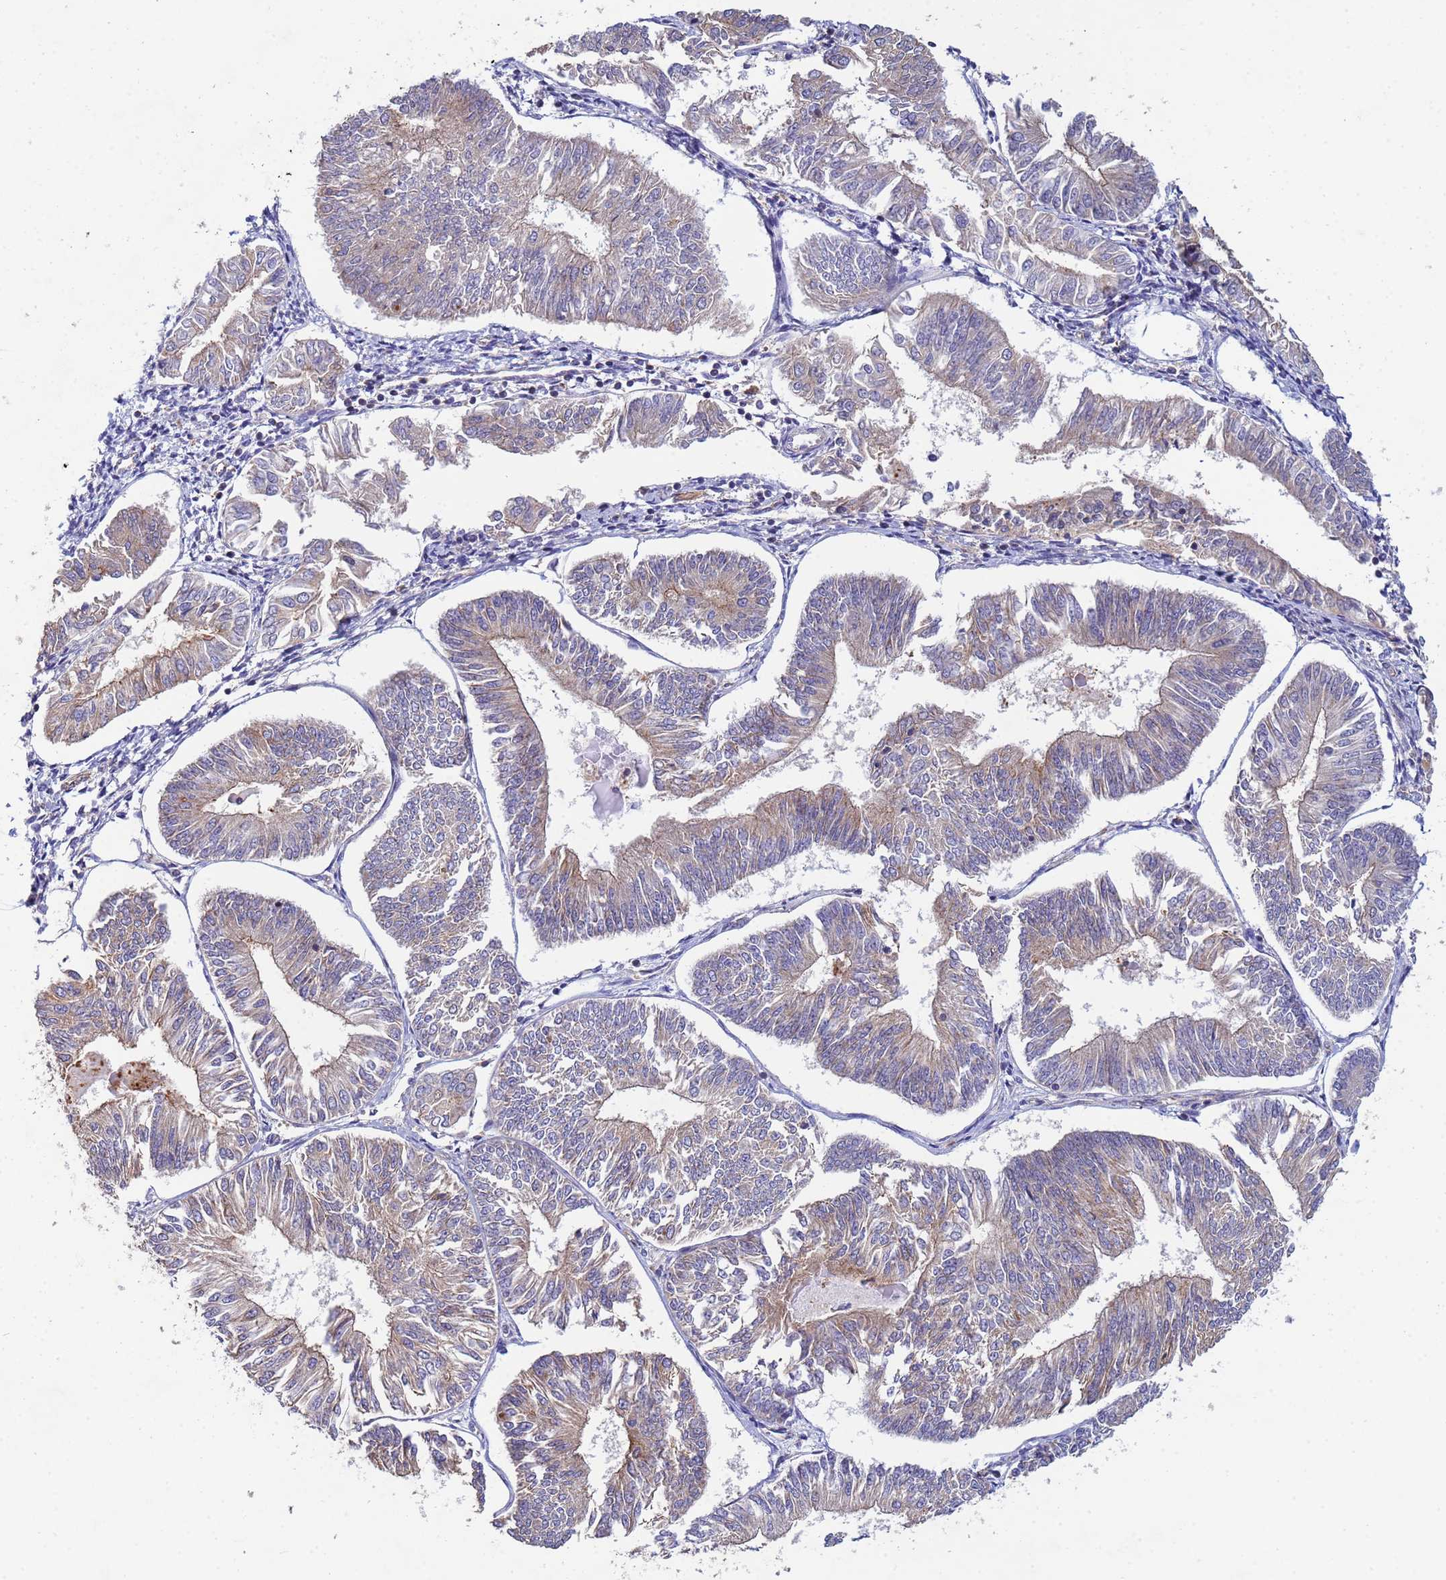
{"staining": {"intensity": "weak", "quantity": "<25%", "location": "cytoplasmic/membranous"}, "tissue": "endometrial cancer", "cell_type": "Tumor cells", "image_type": "cancer", "snomed": [{"axis": "morphology", "description": "Adenocarcinoma, NOS"}, {"axis": "topography", "description": "Endometrium"}], "caption": "Tumor cells are negative for brown protein staining in adenocarcinoma (endometrial).", "gene": "CDC34", "patient": {"sex": "female", "age": 58}}